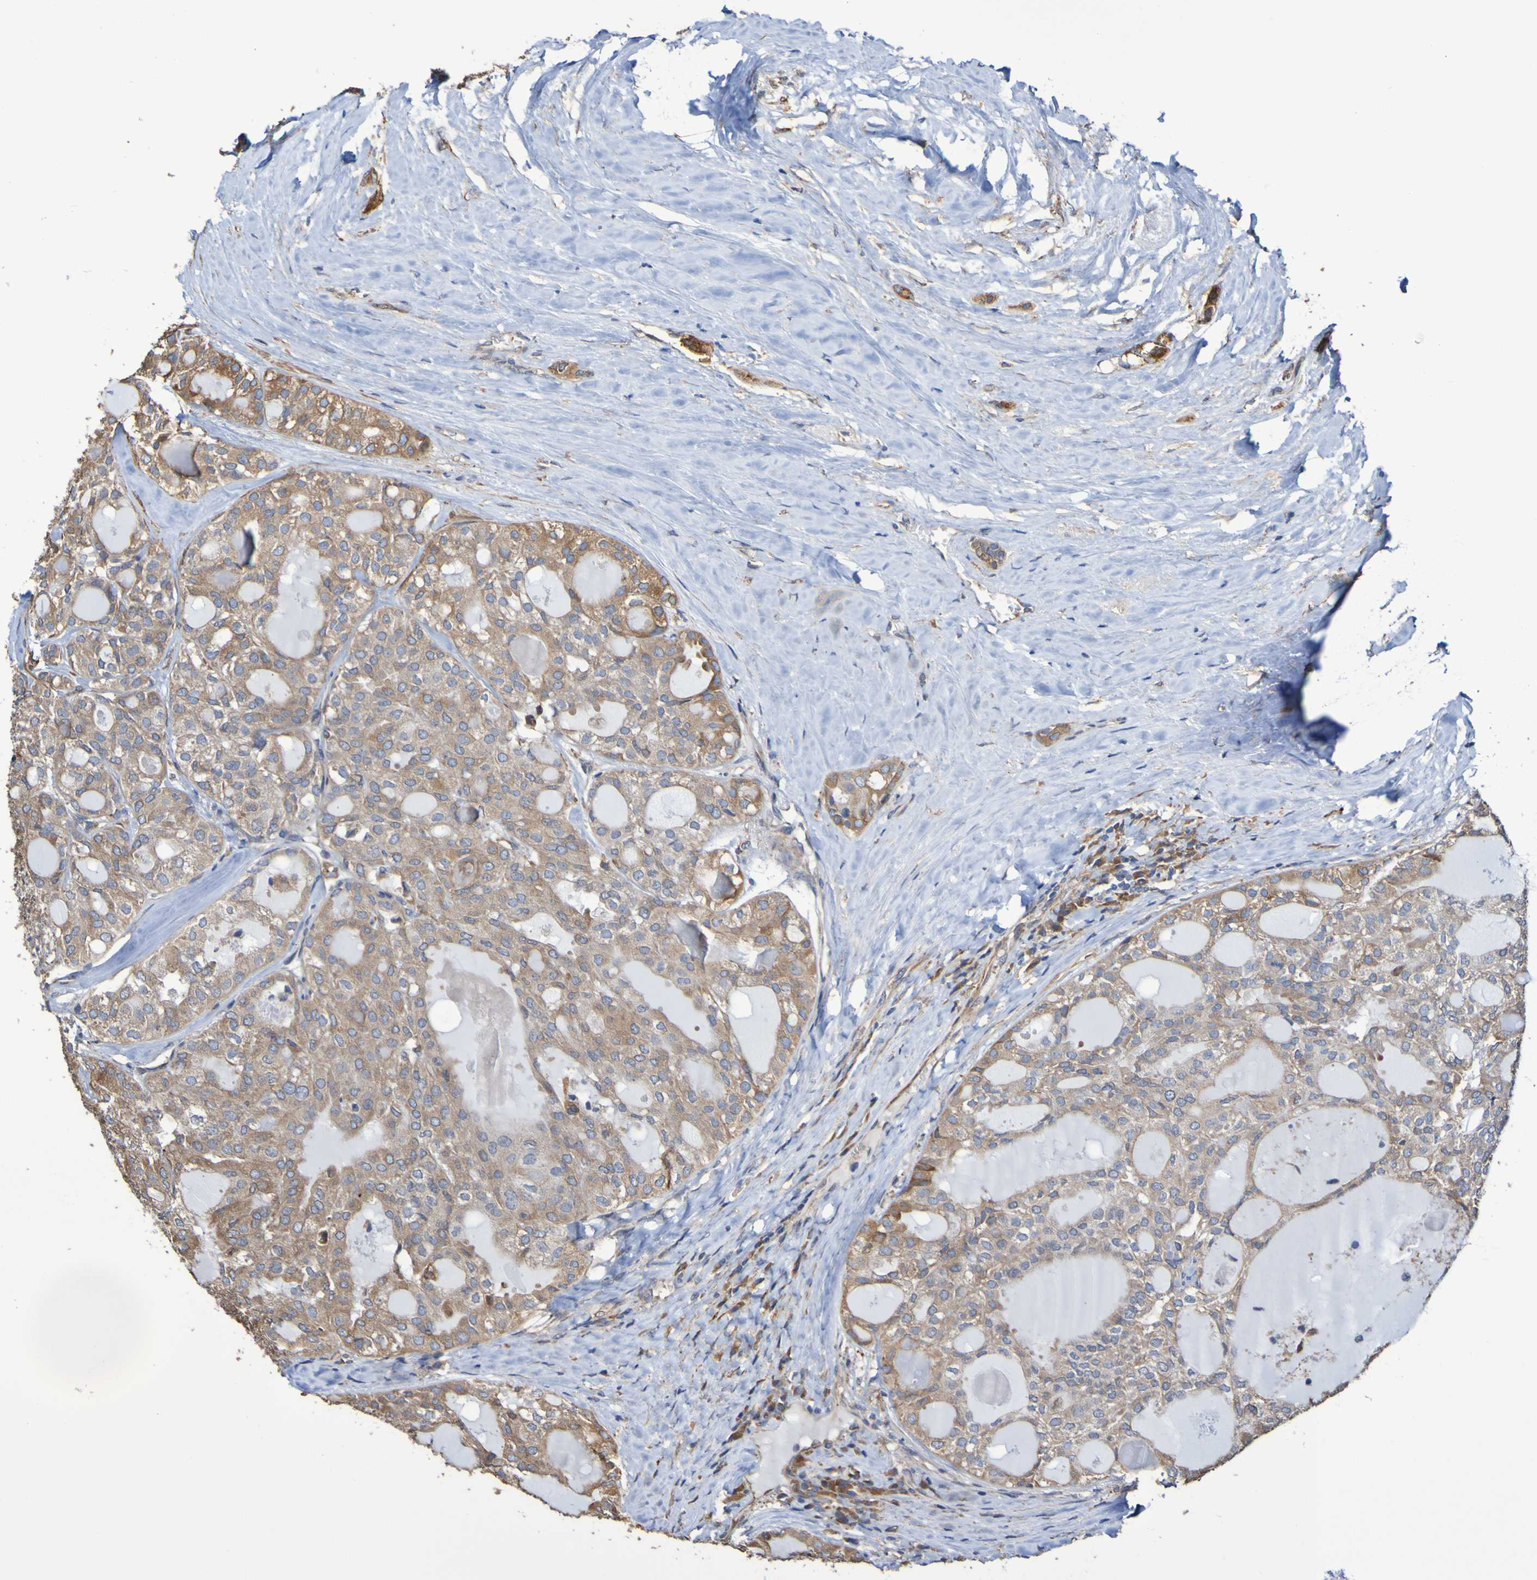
{"staining": {"intensity": "weak", "quantity": ">75%", "location": "cytoplasmic/membranous"}, "tissue": "thyroid cancer", "cell_type": "Tumor cells", "image_type": "cancer", "snomed": [{"axis": "morphology", "description": "Follicular adenoma carcinoma, NOS"}, {"axis": "topography", "description": "Thyroid gland"}], "caption": "Immunohistochemistry (IHC) staining of follicular adenoma carcinoma (thyroid), which reveals low levels of weak cytoplasmic/membranous expression in about >75% of tumor cells indicating weak cytoplasmic/membranous protein staining. The staining was performed using DAB (3,3'-diaminobenzidine) (brown) for protein detection and nuclei were counterstained in hematoxylin (blue).", "gene": "RAB11A", "patient": {"sex": "male", "age": 75}}